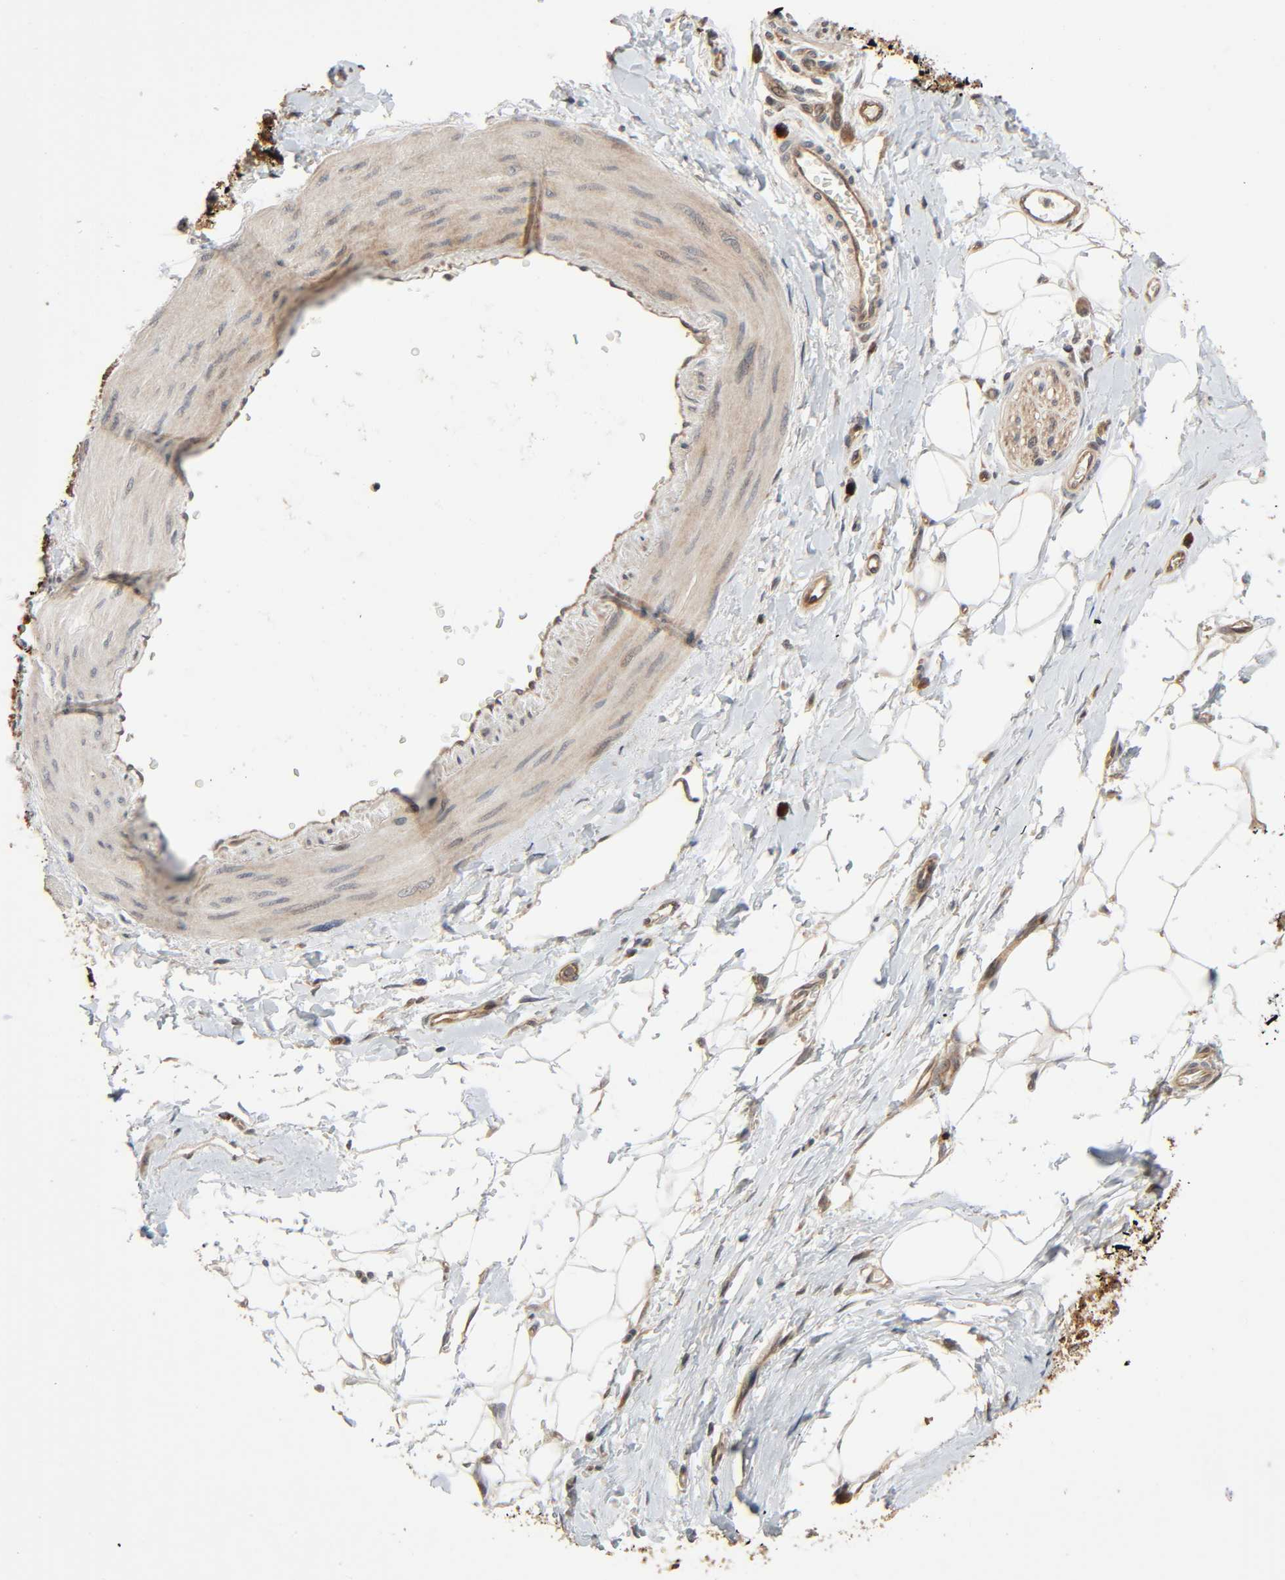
{"staining": {"intensity": "moderate", "quantity": ">75%", "location": "cytoplasmic/membranous"}, "tissue": "adipose tissue", "cell_type": "Adipocytes", "image_type": "normal", "snomed": [{"axis": "morphology", "description": "Normal tissue, NOS"}, {"axis": "morphology", "description": "Urothelial carcinoma, High grade"}, {"axis": "topography", "description": "Vascular tissue"}, {"axis": "topography", "description": "Urinary bladder"}], "caption": "Adipose tissue stained for a protein displays moderate cytoplasmic/membranous positivity in adipocytes. The protein is stained brown, and the nuclei are stained in blue (DAB (3,3'-diaminobenzidine) IHC with brightfield microscopy, high magnification).", "gene": "PPP2R1B", "patient": {"sex": "female", "age": 56}}